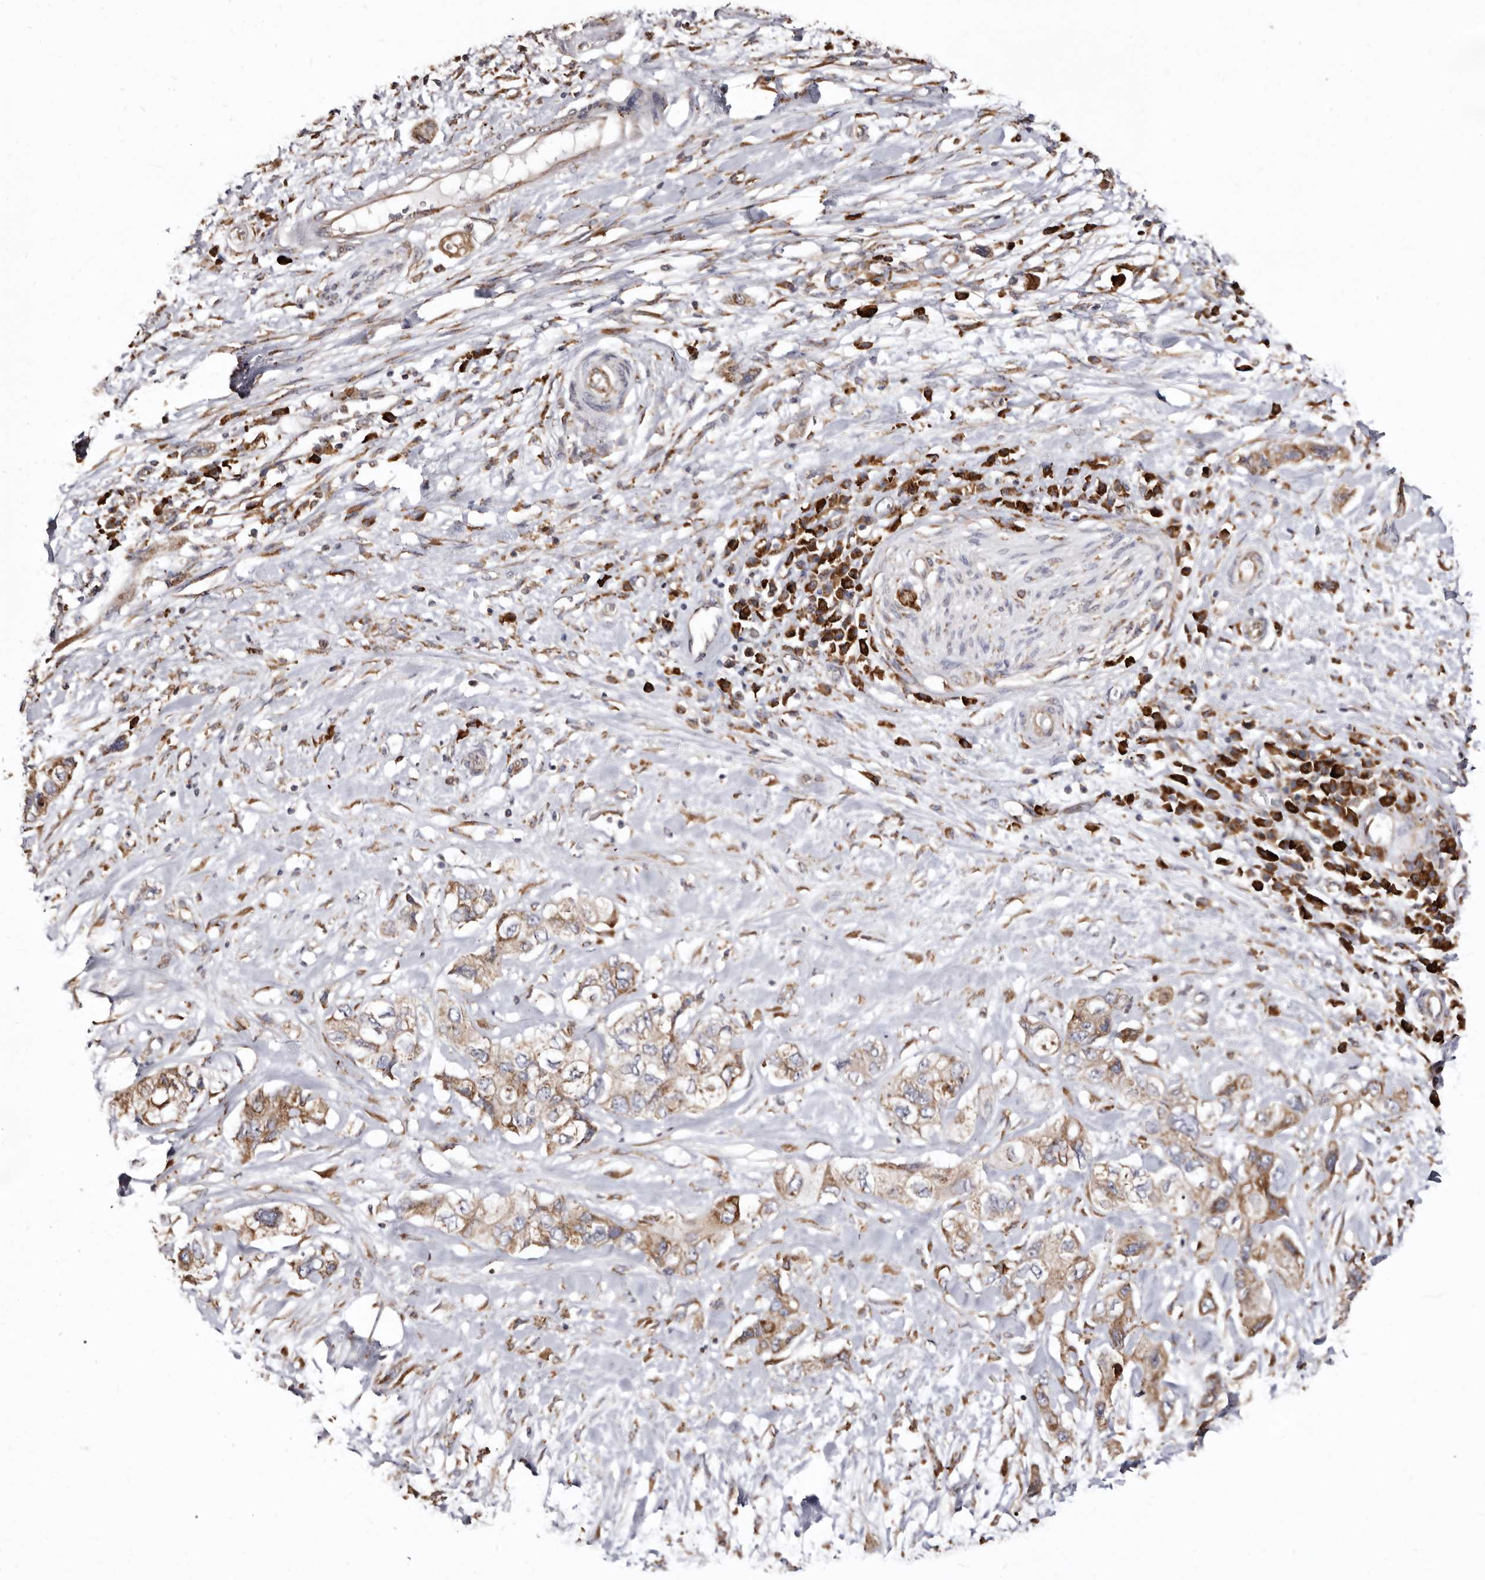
{"staining": {"intensity": "moderate", "quantity": ">75%", "location": "cytoplasmic/membranous"}, "tissue": "pancreatic cancer", "cell_type": "Tumor cells", "image_type": "cancer", "snomed": [{"axis": "morphology", "description": "Adenocarcinoma, NOS"}, {"axis": "topography", "description": "Pancreas"}], "caption": "Immunohistochemical staining of pancreatic cancer demonstrates medium levels of moderate cytoplasmic/membranous positivity in approximately >75% of tumor cells. (brown staining indicates protein expression, while blue staining denotes nuclei).", "gene": "ACBD6", "patient": {"sex": "female", "age": 73}}